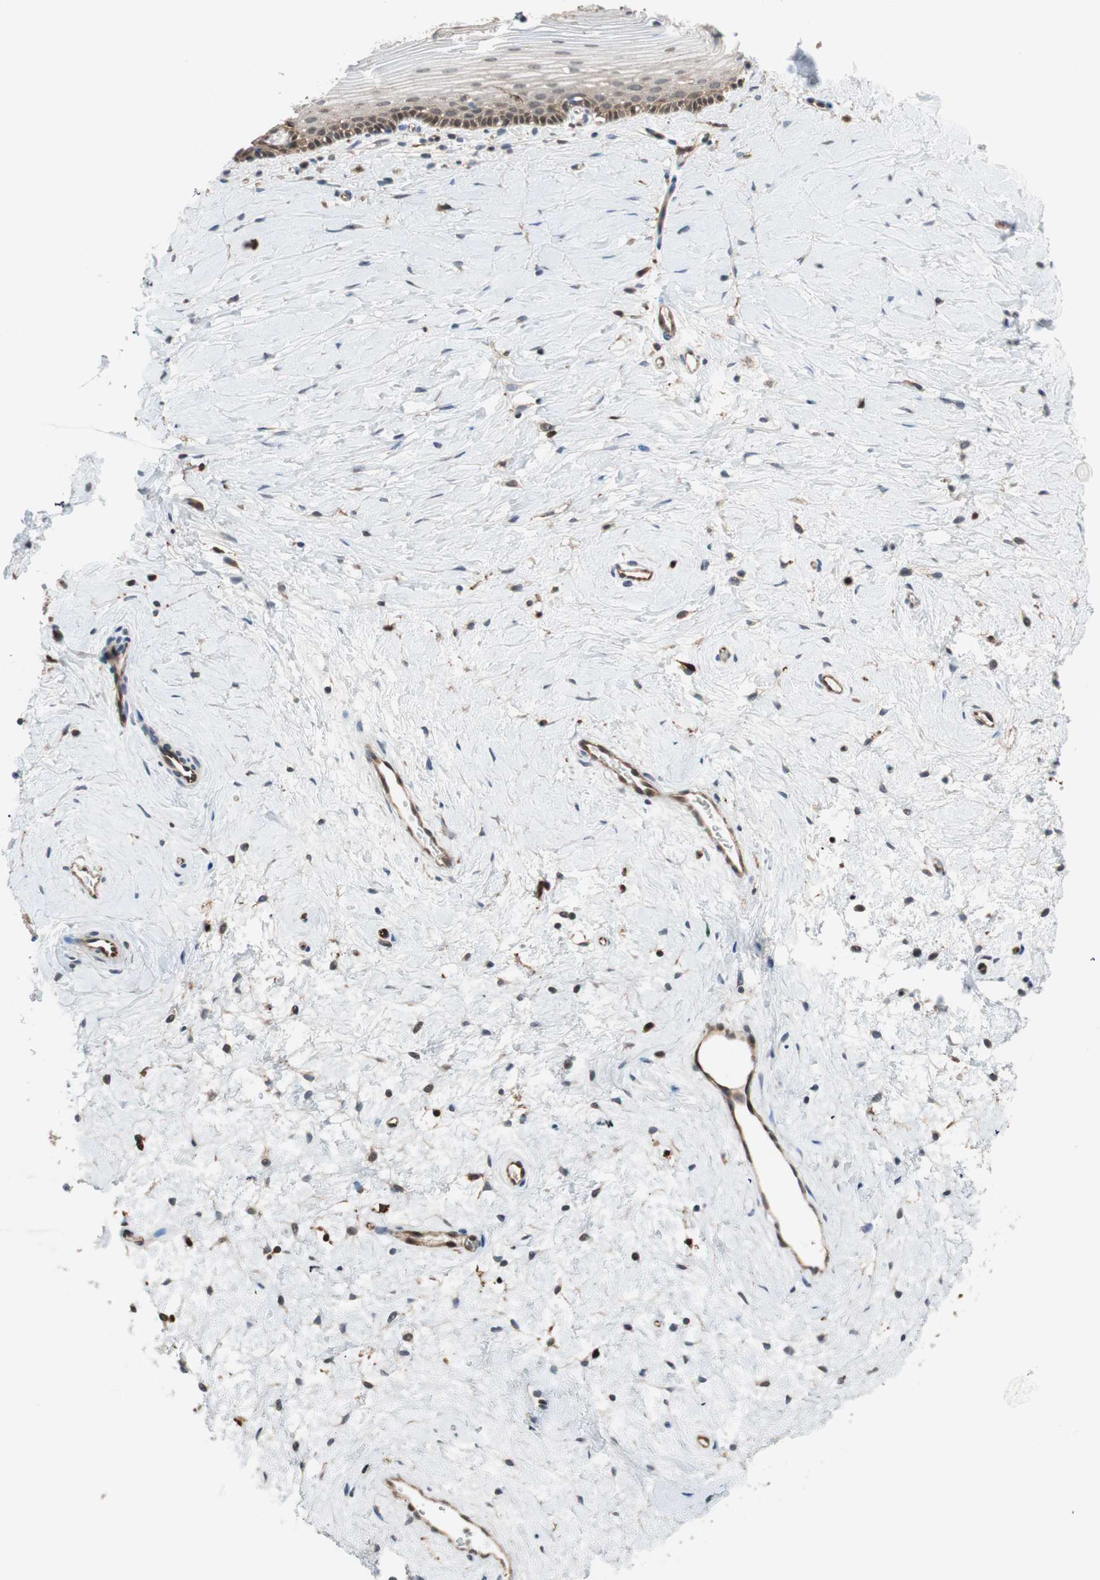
{"staining": {"intensity": "moderate", "quantity": ">75%", "location": "cytoplasmic/membranous"}, "tissue": "cervix", "cell_type": "Glandular cells", "image_type": "normal", "snomed": [{"axis": "morphology", "description": "Normal tissue, NOS"}, {"axis": "topography", "description": "Cervix"}], "caption": "The immunohistochemical stain labels moderate cytoplasmic/membranous staining in glandular cells of unremarkable cervix. (DAB IHC with brightfield microscopy, high magnification).", "gene": "P3R3URF", "patient": {"sex": "female", "age": 39}}